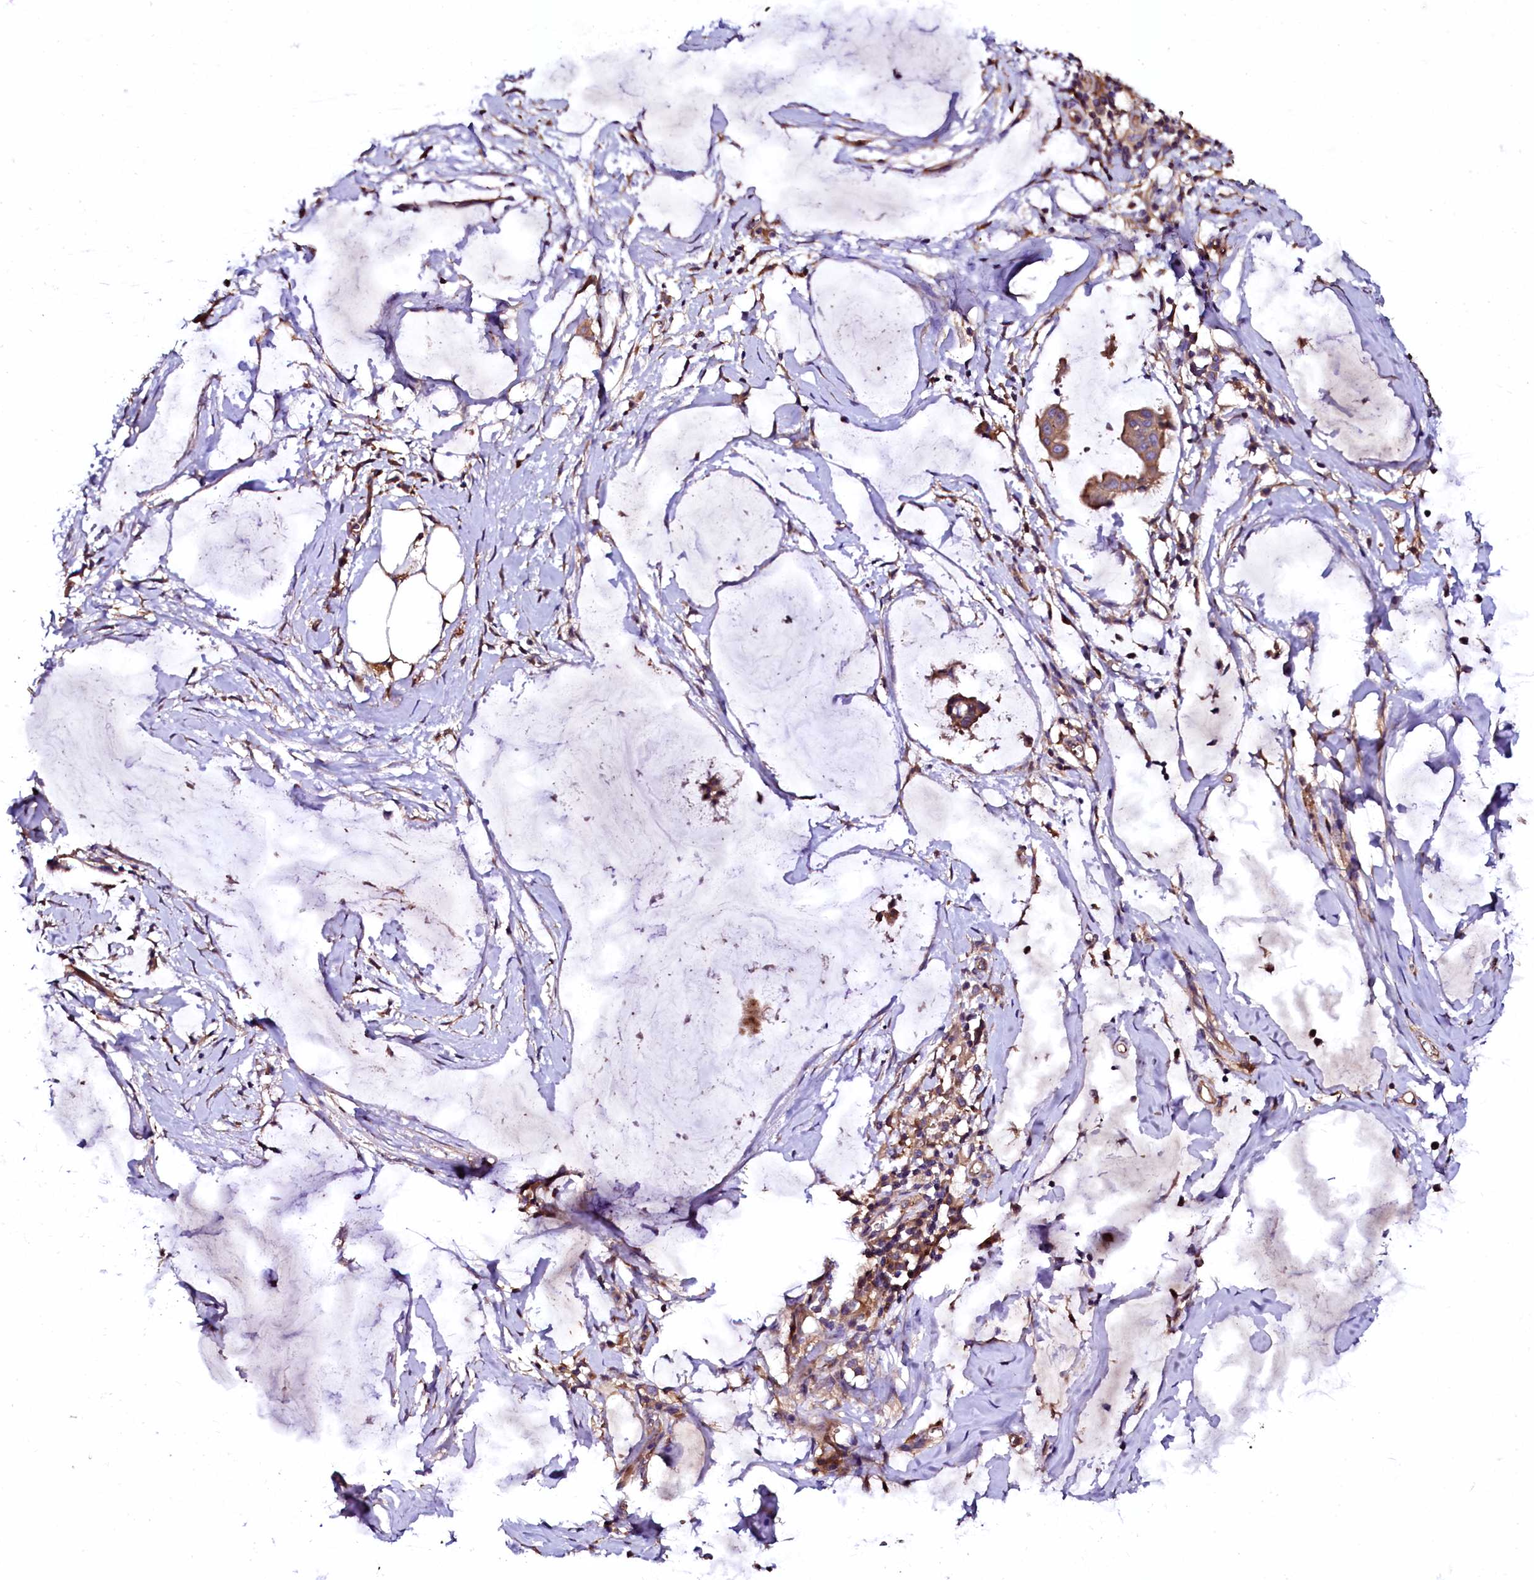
{"staining": {"intensity": "moderate", "quantity": ">75%", "location": "cytoplasmic/membranous"}, "tissue": "ovarian cancer", "cell_type": "Tumor cells", "image_type": "cancer", "snomed": [{"axis": "morphology", "description": "Cystadenocarcinoma, mucinous, NOS"}, {"axis": "topography", "description": "Ovary"}], "caption": "IHC of ovarian cancer (mucinous cystadenocarcinoma) exhibits medium levels of moderate cytoplasmic/membranous staining in approximately >75% of tumor cells.", "gene": "APPL2", "patient": {"sex": "female", "age": 73}}